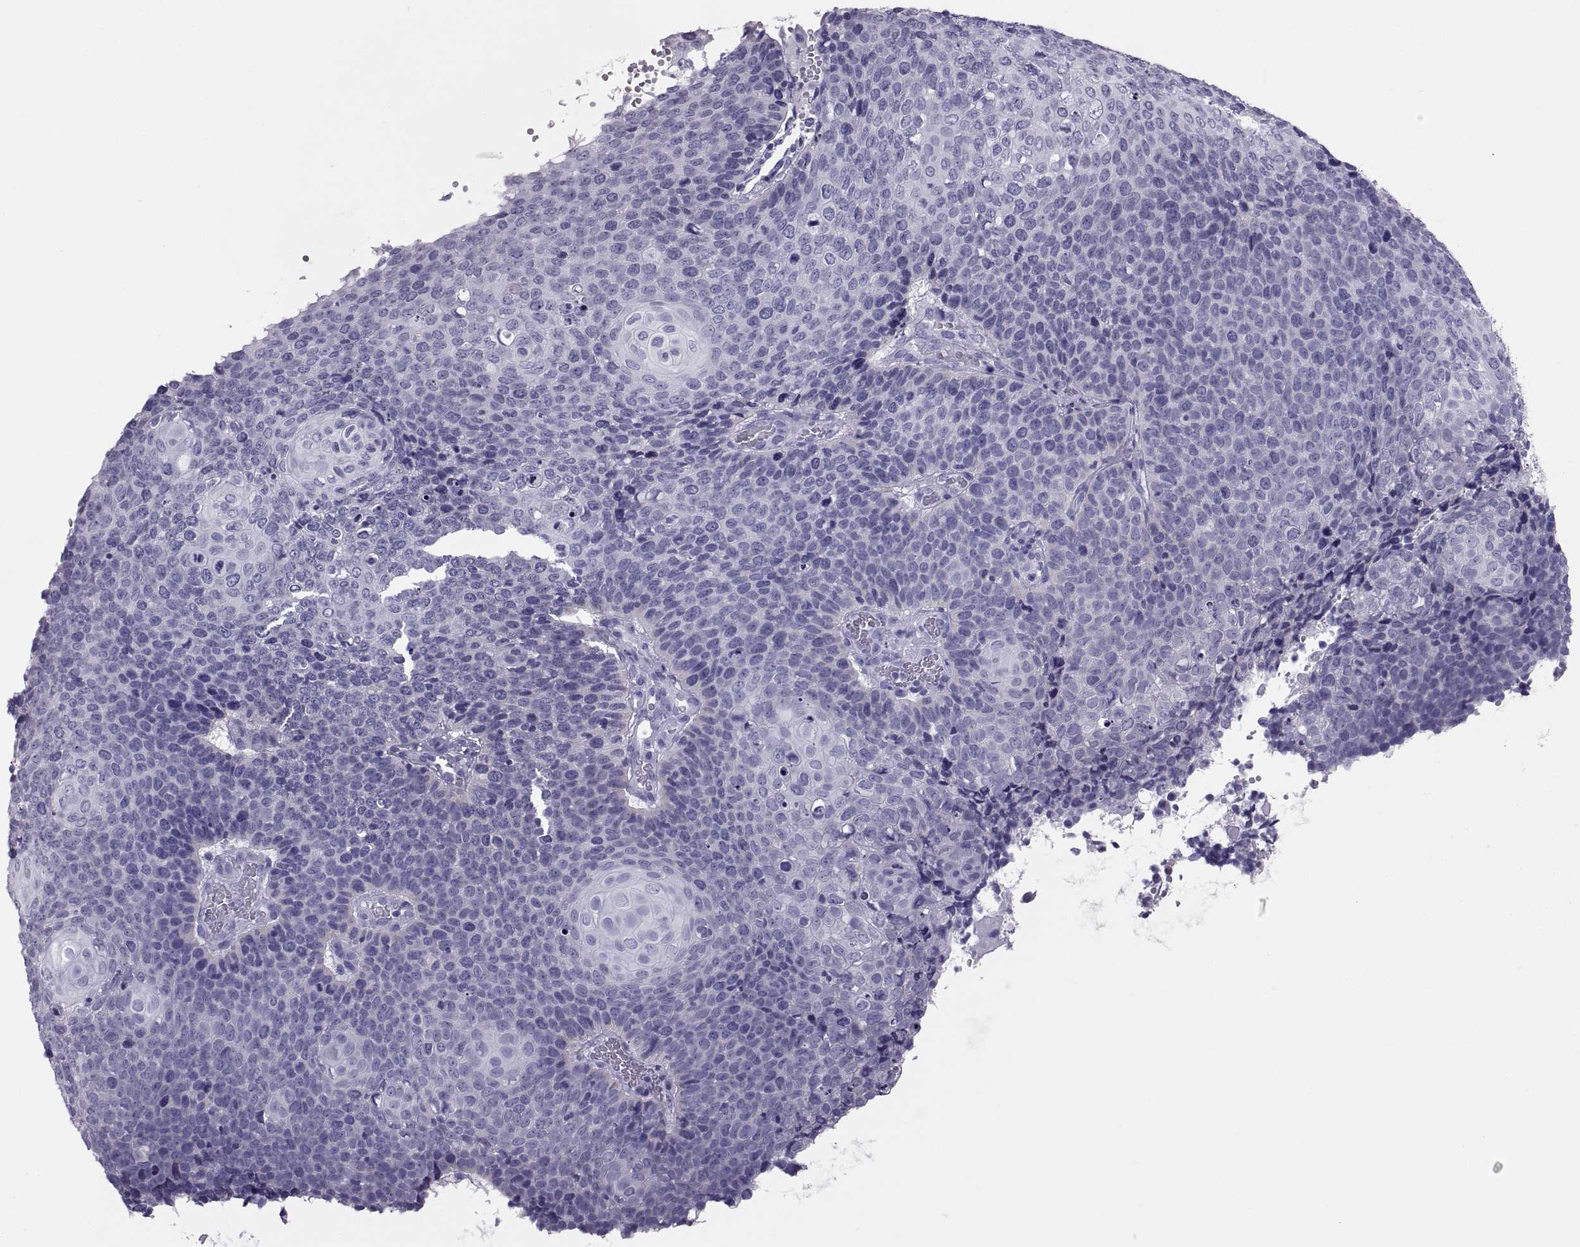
{"staining": {"intensity": "negative", "quantity": "none", "location": "none"}, "tissue": "cervical cancer", "cell_type": "Tumor cells", "image_type": "cancer", "snomed": [{"axis": "morphology", "description": "Squamous cell carcinoma, NOS"}, {"axis": "topography", "description": "Cervix"}], "caption": "A histopathology image of human cervical cancer is negative for staining in tumor cells.", "gene": "PAX2", "patient": {"sex": "female", "age": 39}}